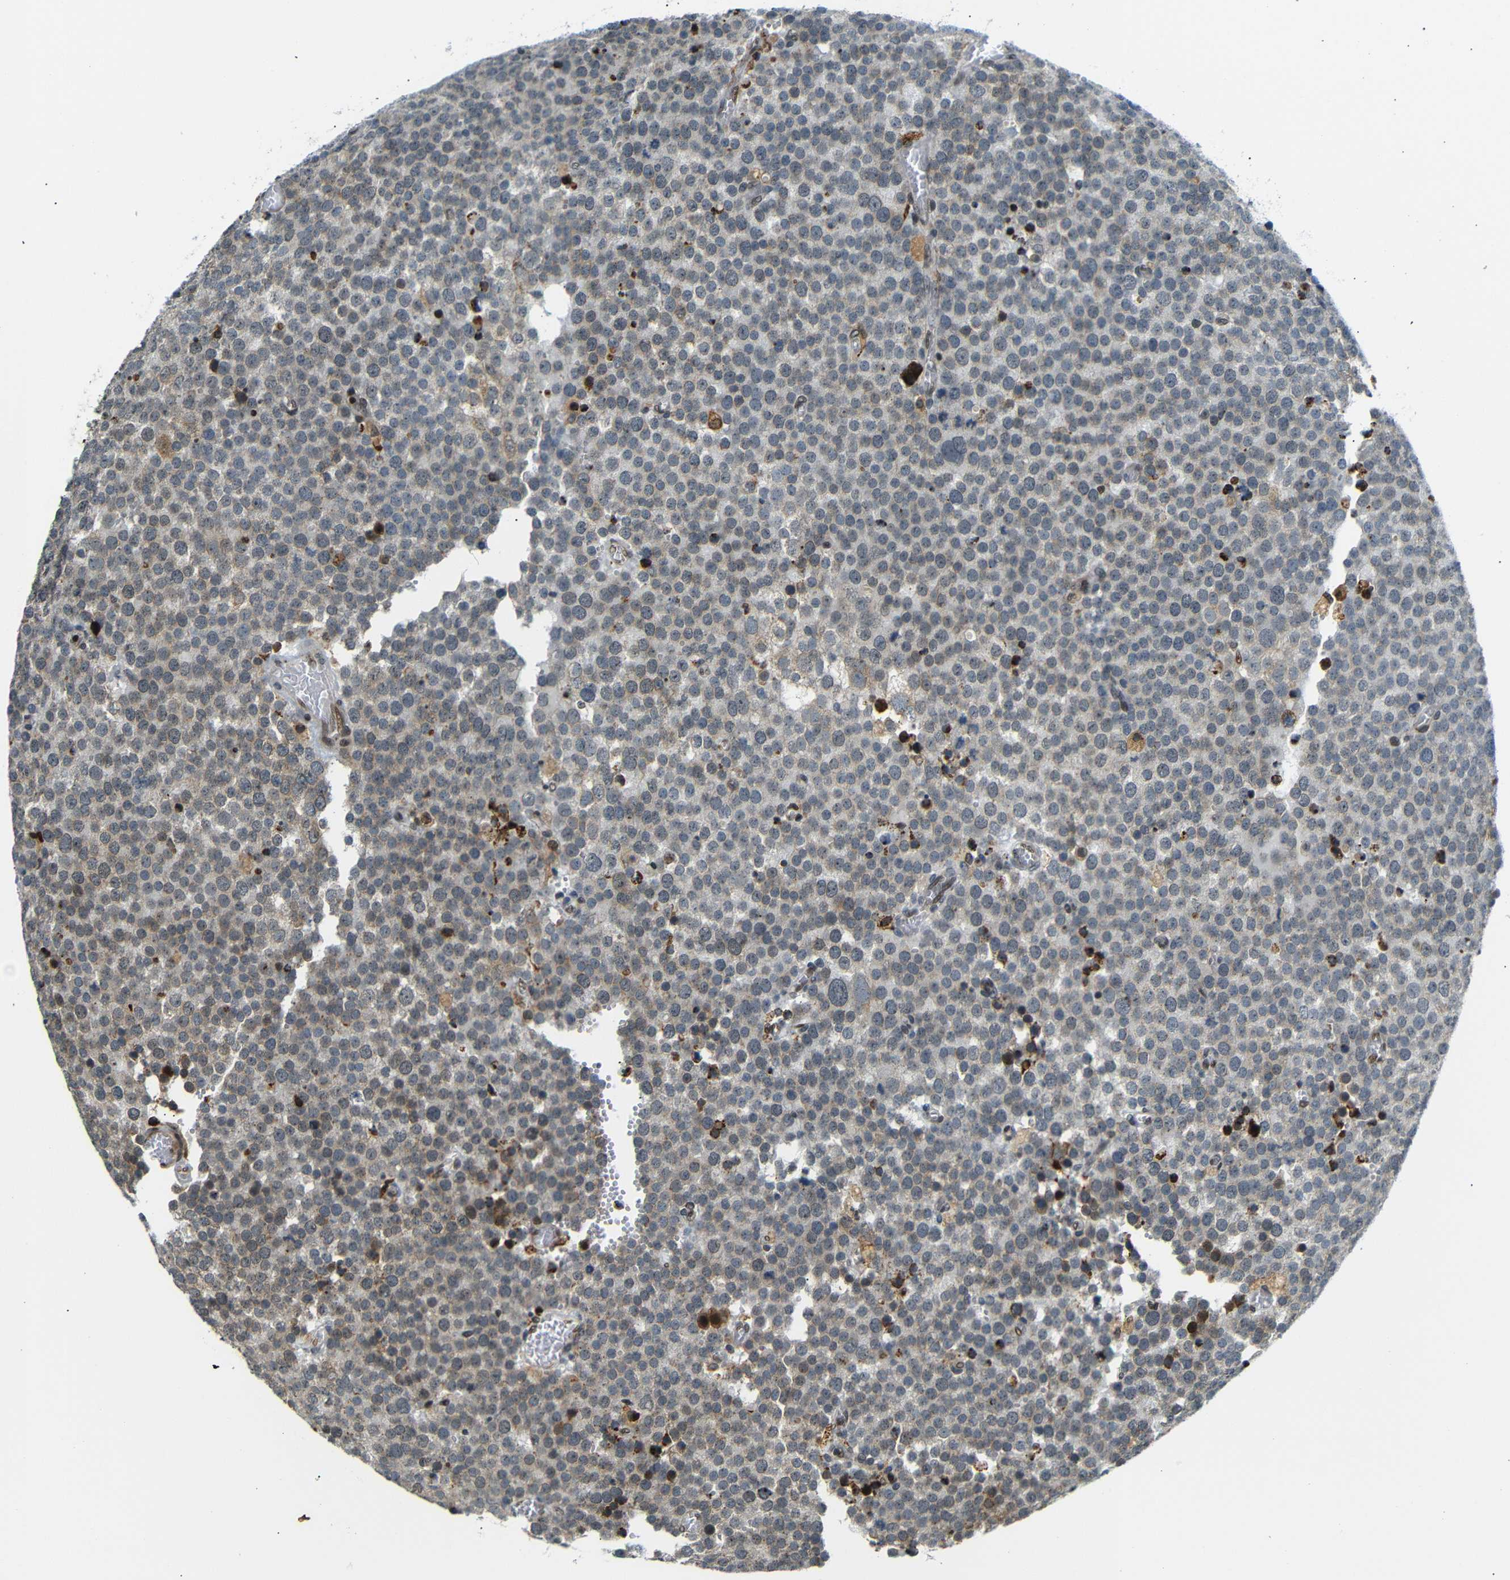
{"staining": {"intensity": "weak", "quantity": "25%-75%", "location": "cytoplasmic/membranous"}, "tissue": "testis cancer", "cell_type": "Tumor cells", "image_type": "cancer", "snomed": [{"axis": "morphology", "description": "Normal tissue, NOS"}, {"axis": "morphology", "description": "Seminoma, NOS"}, {"axis": "topography", "description": "Testis"}], "caption": "Protein staining of testis cancer tissue exhibits weak cytoplasmic/membranous staining in approximately 25%-75% of tumor cells.", "gene": "SPCS2", "patient": {"sex": "male", "age": 71}}